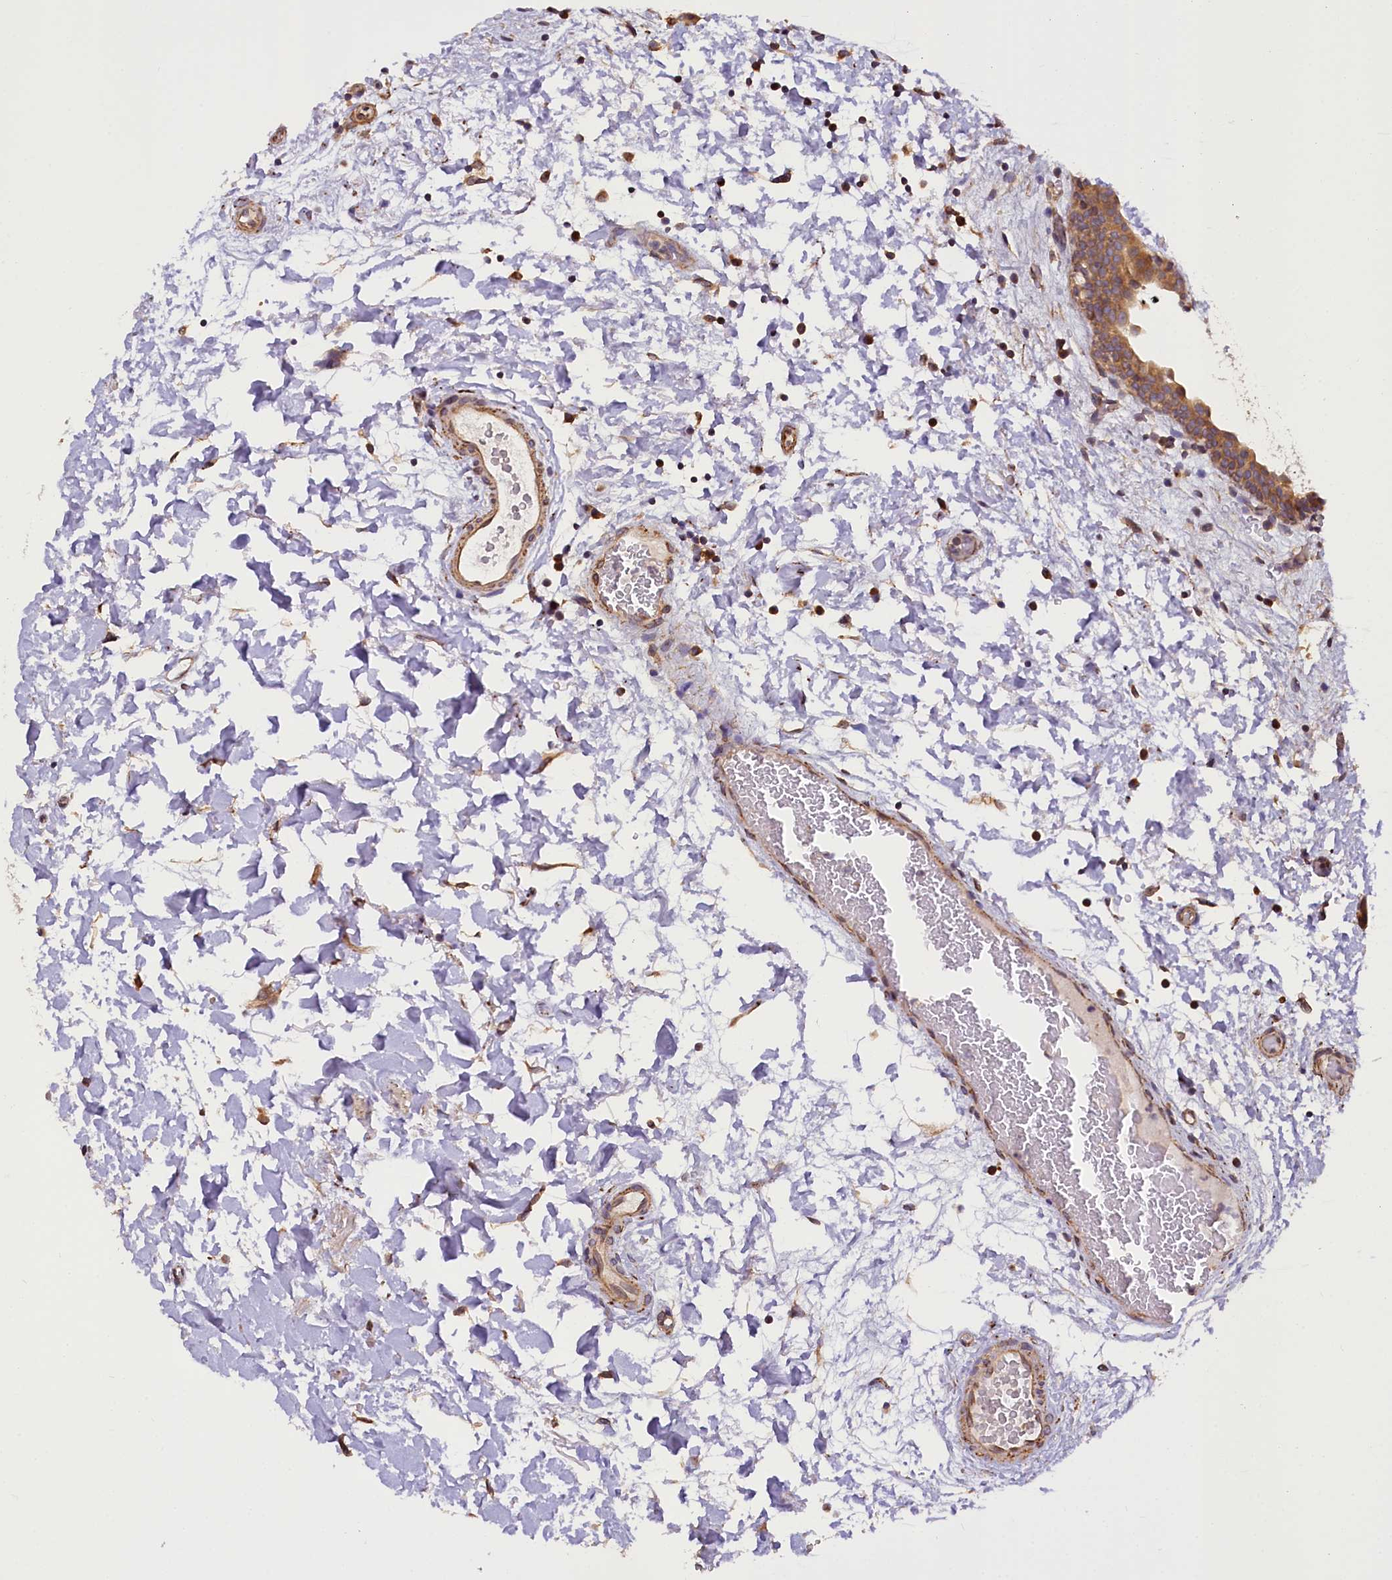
{"staining": {"intensity": "moderate", "quantity": ">75%", "location": "cytoplasmic/membranous"}, "tissue": "urinary bladder", "cell_type": "Urothelial cells", "image_type": "normal", "snomed": [{"axis": "morphology", "description": "Normal tissue, NOS"}, {"axis": "topography", "description": "Urinary bladder"}], "caption": "A medium amount of moderate cytoplasmic/membranous expression is present in approximately >75% of urothelial cells in benign urinary bladder.", "gene": "SUPV3L1", "patient": {"sex": "male", "age": 83}}